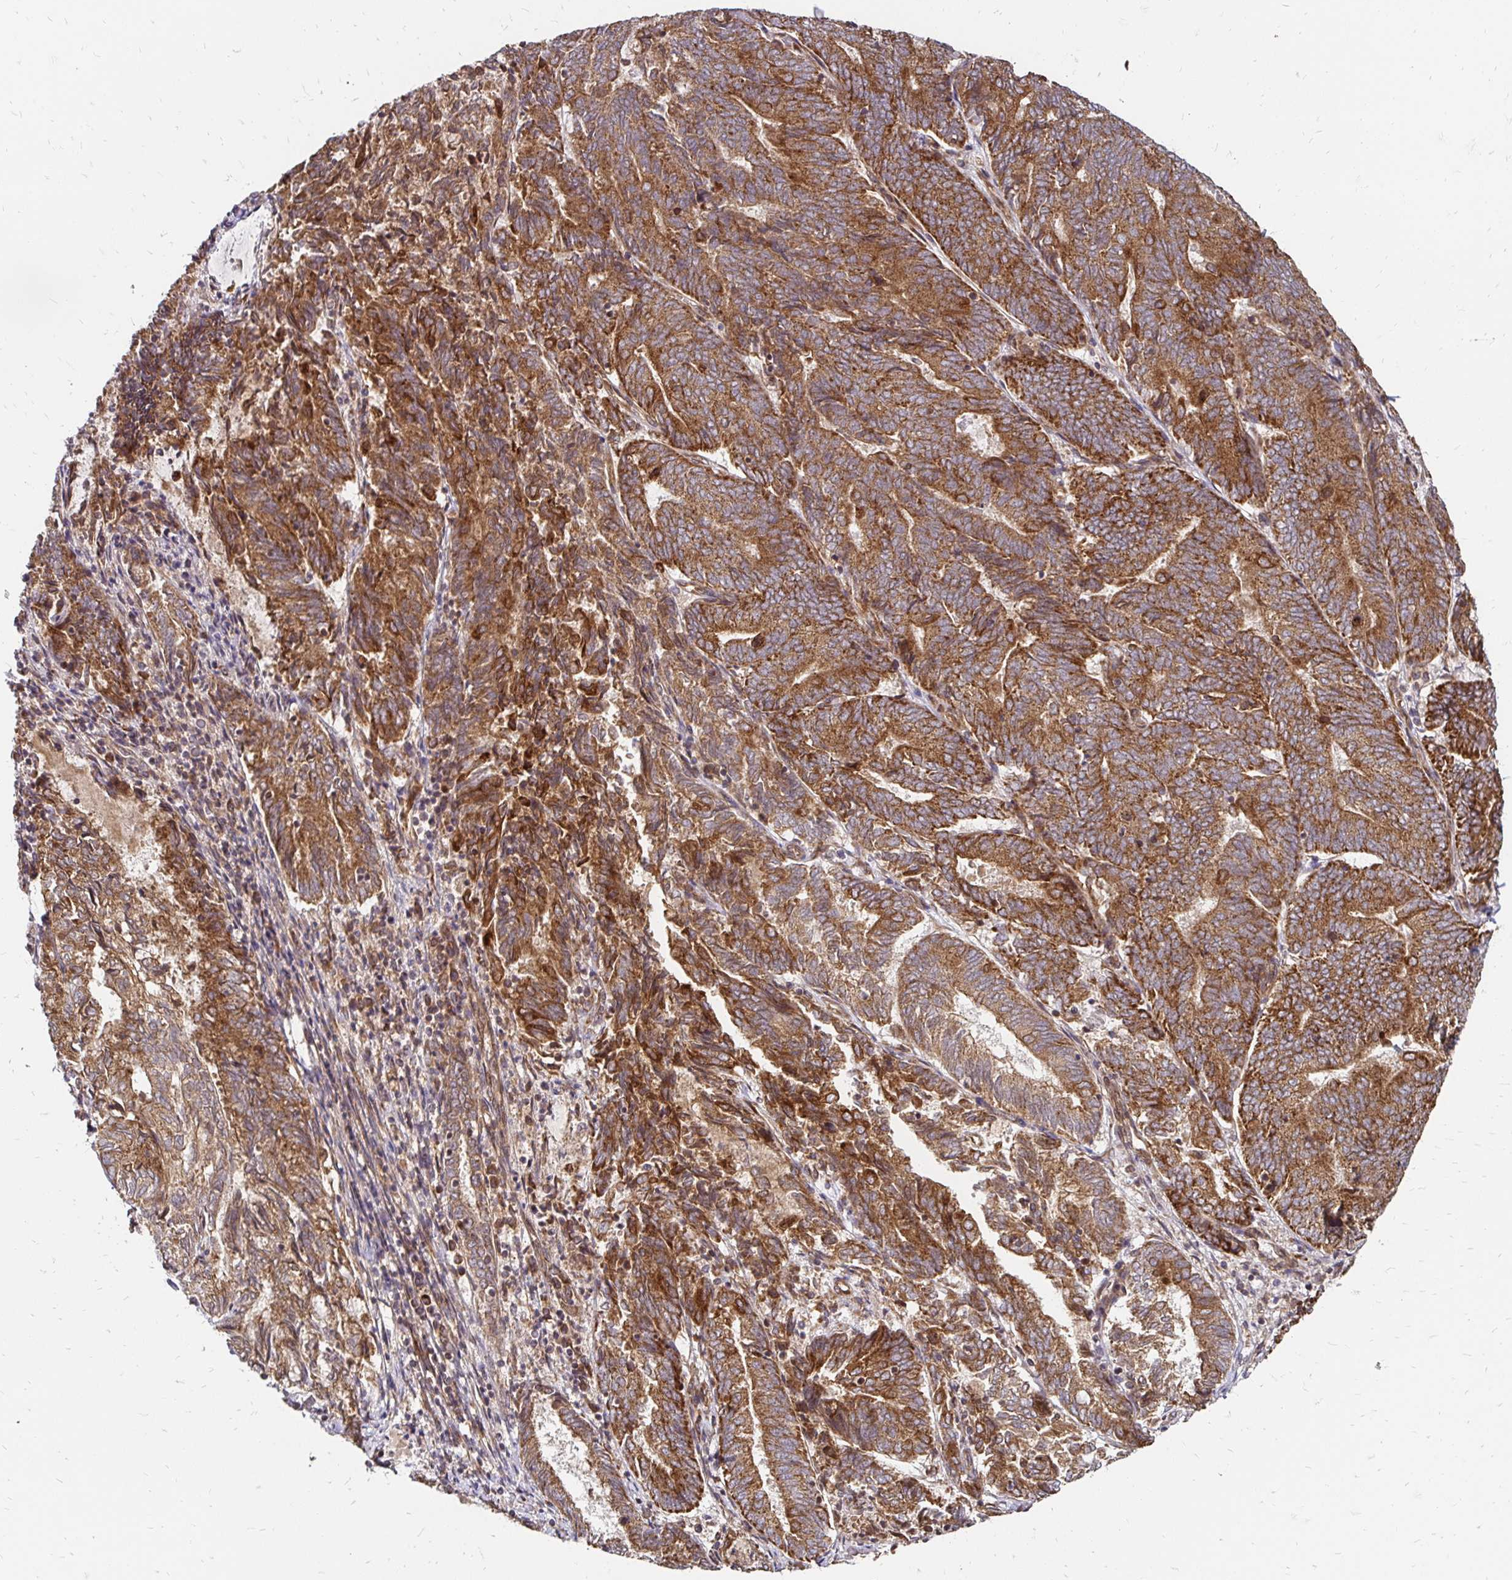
{"staining": {"intensity": "strong", "quantity": ">75%", "location": "cytoplasmic/membranous"}, "tissue": "endometrial cancer", "cell_type": "Tumor cells", "image_type": "cancer", "snomed": [{"axis": "morphology", "description": "Adenocarcinoma, NOS"}, {"axis": "topography", "description": "Endometrium"}], "caption": "Endometrial cancer (adenocarcinoma) was stained to show a protein in brown. There is high levels of strong cytoplasmic/membranous expression in about >75% of tumor cells. The staining was performed using DAB (3,3'-diaminobenzidine) to visualize the protein expression in brown, while the nuclei were stained in blue with hematoxylin (Magnification: 20x).", "gene": "ZW10", "patient": {"sex": "female", "age": 80}}